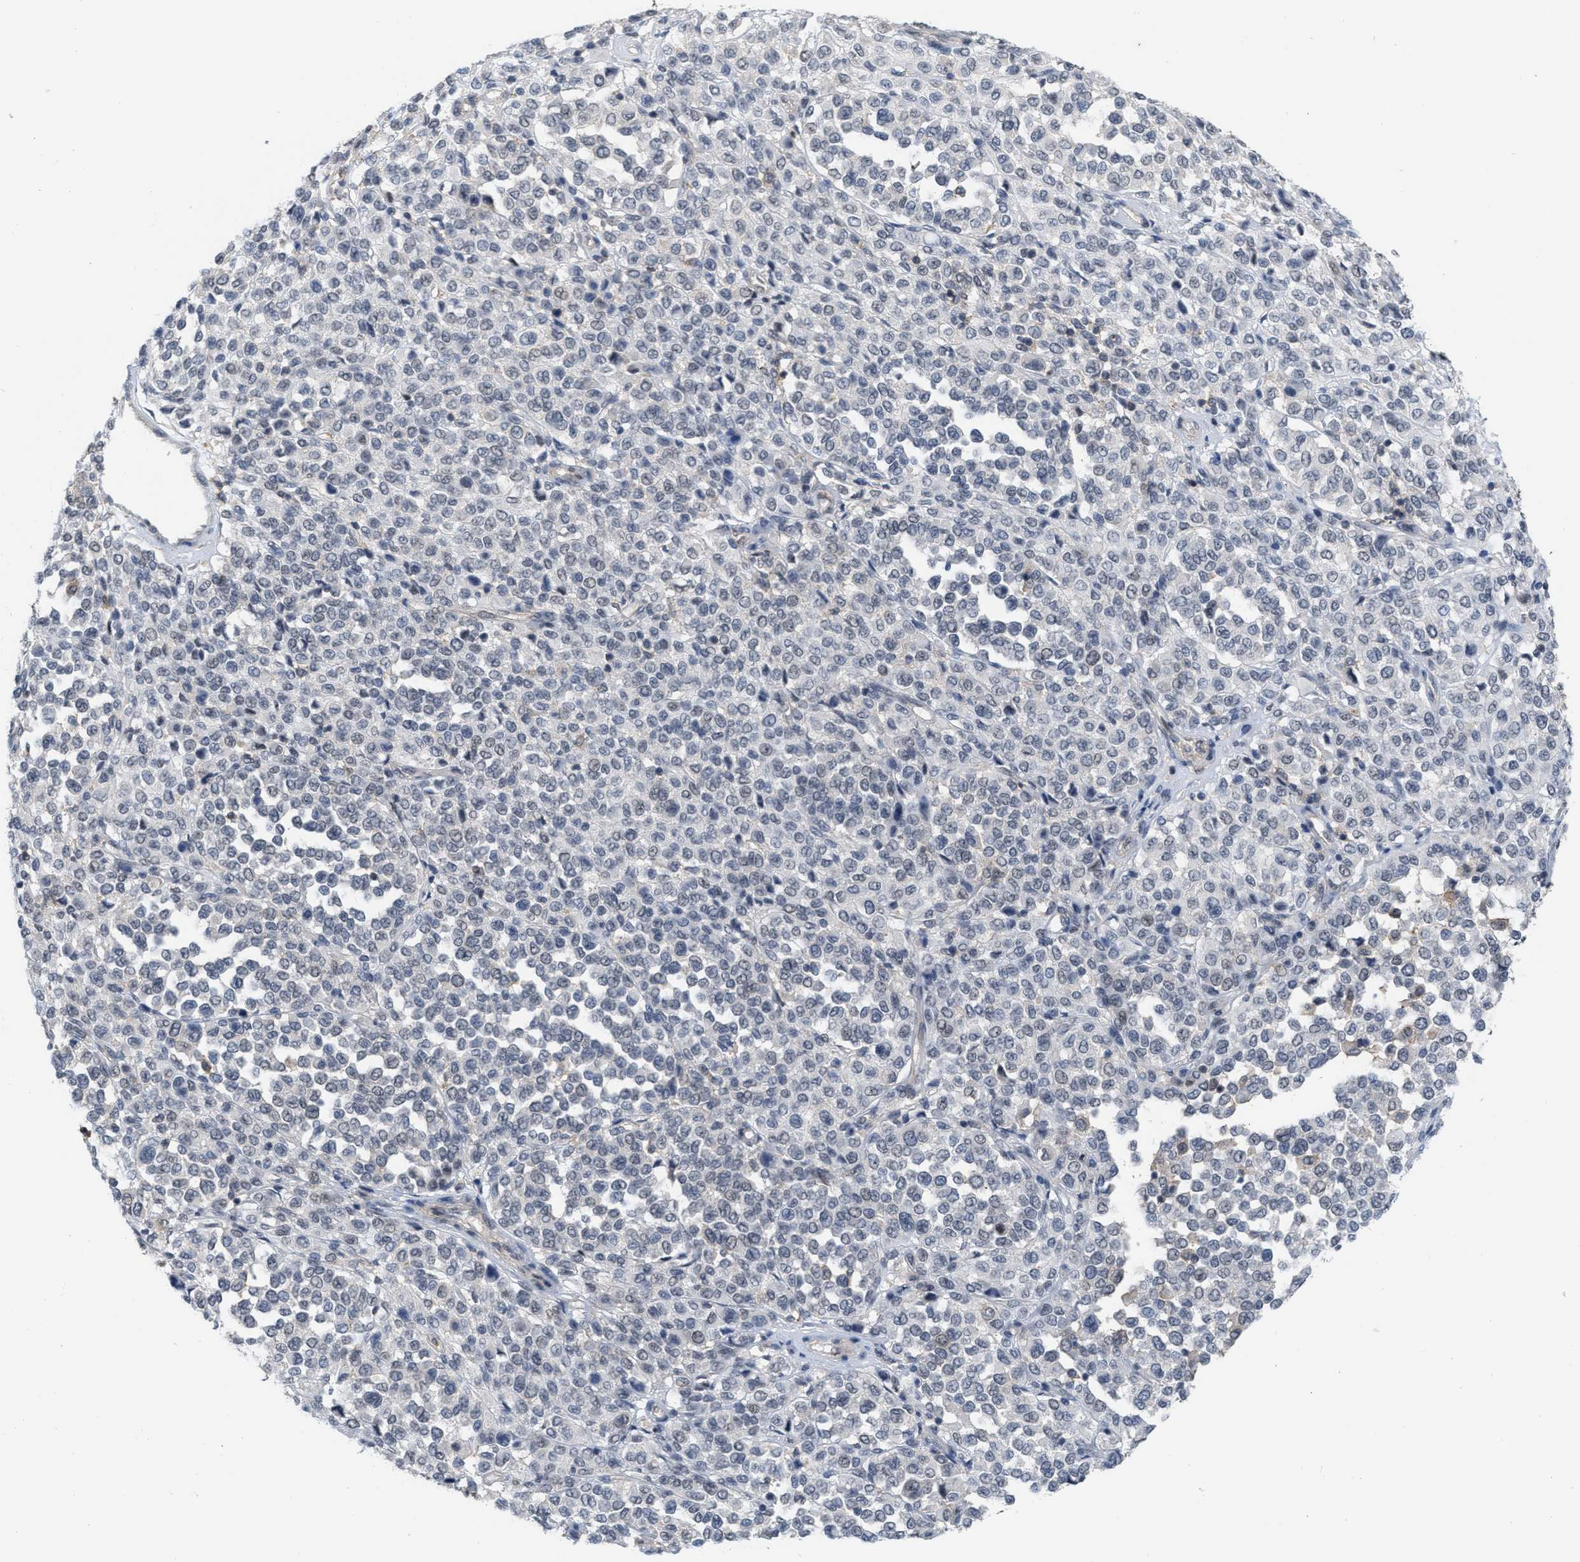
{"staining": {"intensity": "negative", "quantity": "none", "location": "none"}, "tissue": "melanoma", "cell_type": "Tumor cells", "image_type": "cancer", "snomed": [{"axis": "morphology", "description": "Malignant melanoma, Metastatic site"}, {"axis": "topography", "description": "Pancreas"}], "caption": "Protein analysis of melanoma shows no significant expression in tumor cells.", "gene": "BAIAP2L1", "patient": {"sex": "female", "age": 30}}